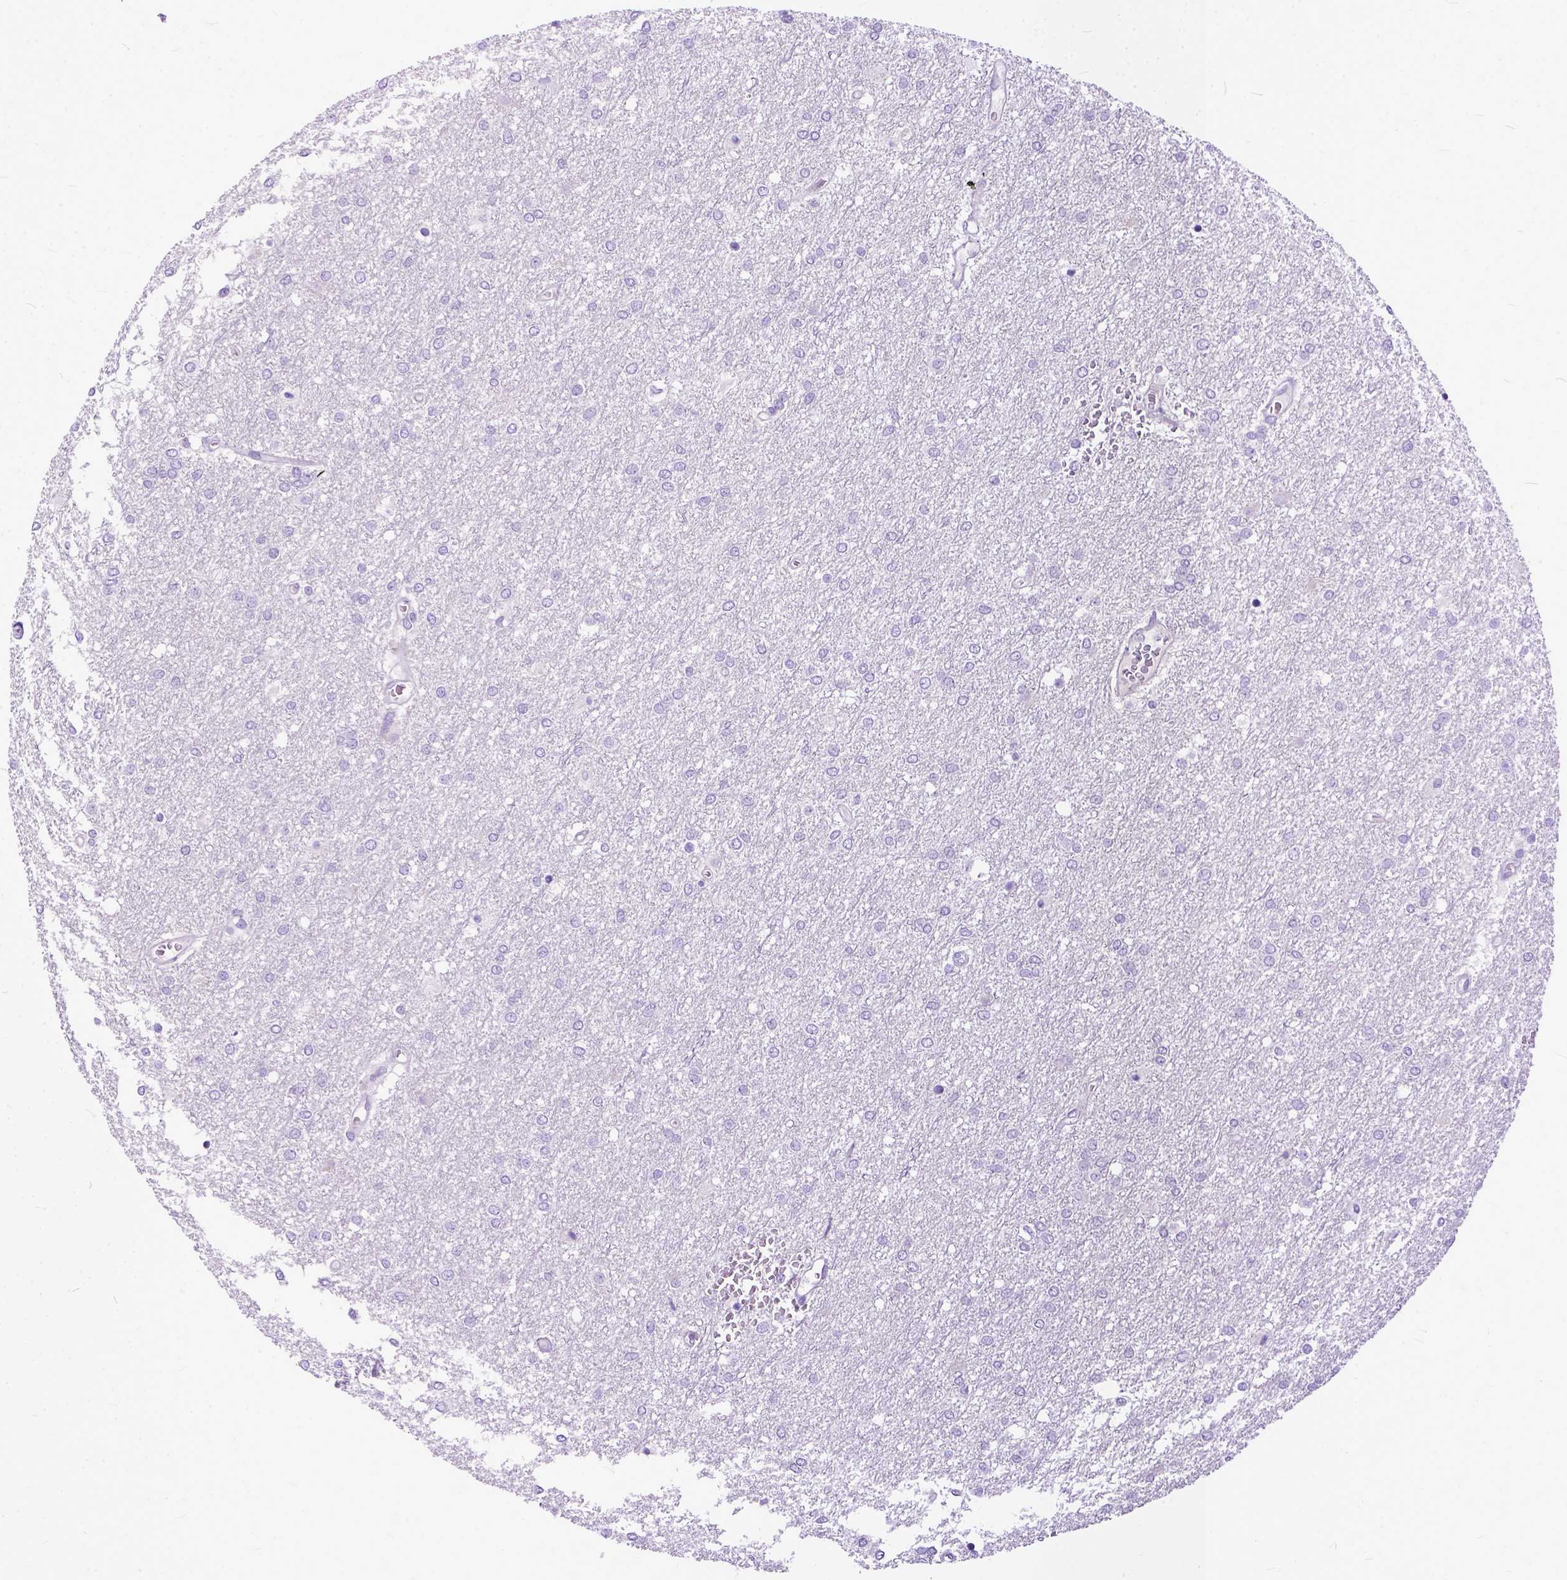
{"staining": {"intensity": "negative", "quantity": "none", "location": "none"}, "tissue": "glioma", "cell_type": "Tumor cells", "image_type": "cancer", "snomed": [{"axis": "morphology", "description": "Glioma, malignant, High grade"}, {"axis": "topography", "description": "Brain"}], "caption": "Tumor cells are negative for brown protein staining in glioma.", "gene": "PPL", "patient": {"sex": "female", "age": 61}}